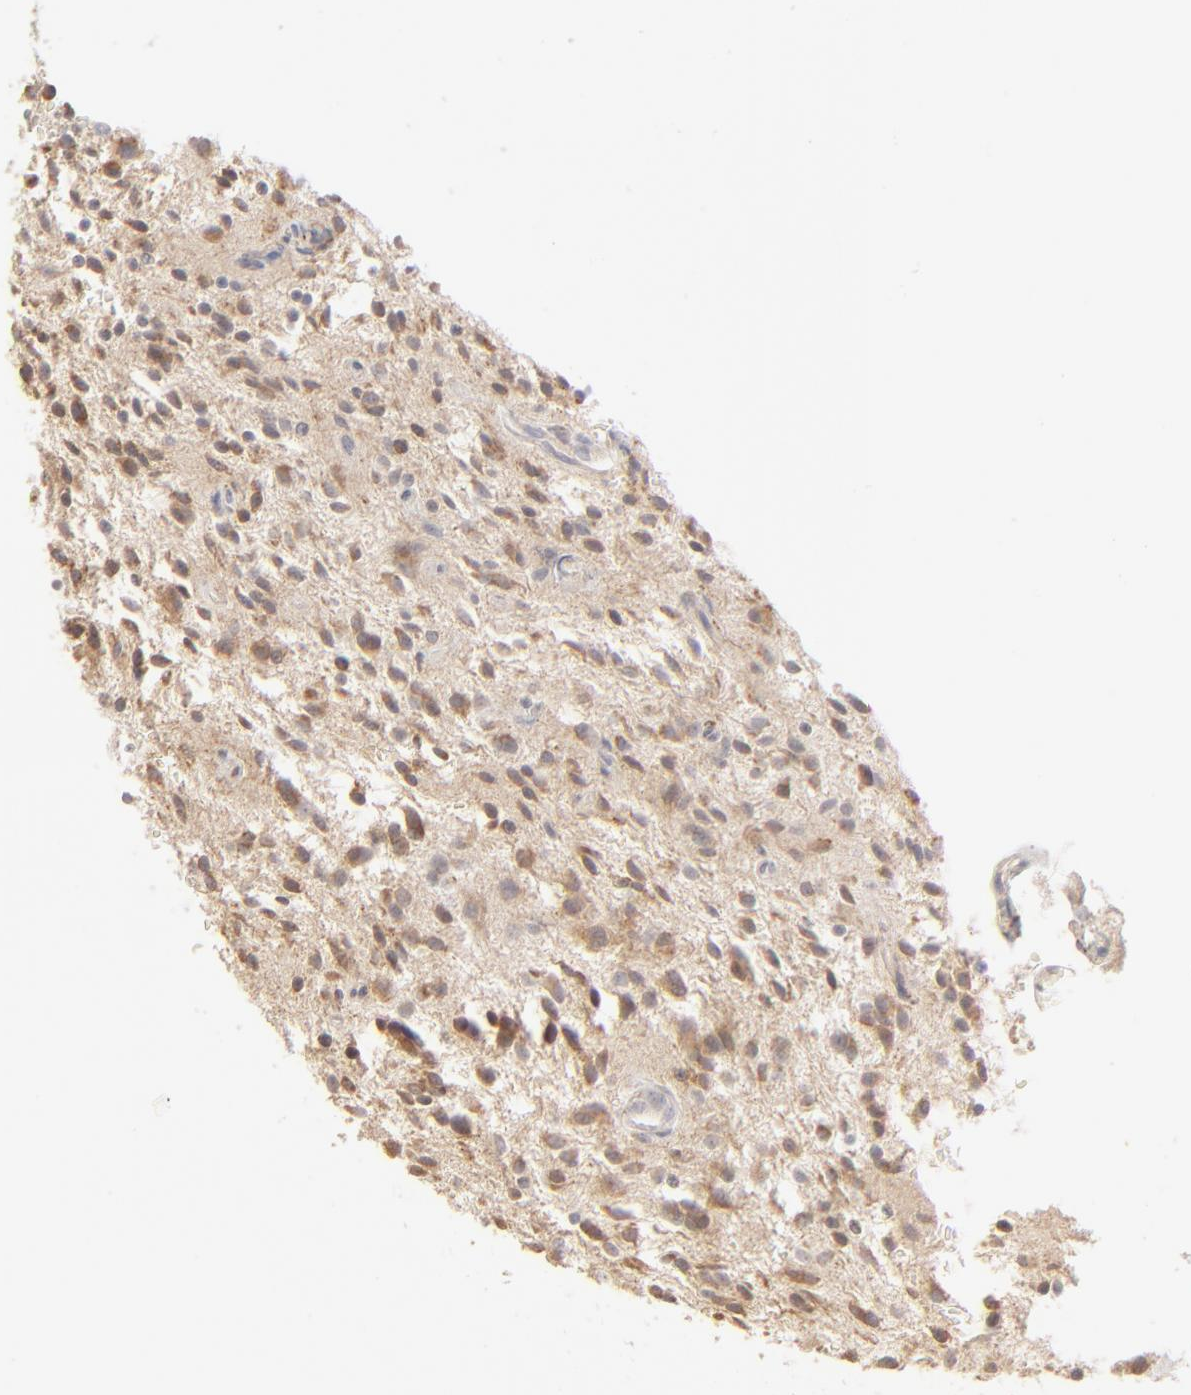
{"staining": {"intensity": "weak", "quantity": ">75%", "location": "cytoplasmic/membranous"}, "tissue": "glioma", "cell_type": "Tumor cells", "image_type": "cancer", "snomed": [{"axis": "morphology", "description": "Glioma, malignant, NOS"}, {"axis": "topography", "description": "Cerebellum"}], "caption": "Immunohistochemistry of human glioma demonstrates low levels of weak cytoplasmic/membranous positivity in about >75% of tumor cells. Ihc stains the protein of interest in brown and the nuclei are stained blue.", "gene": "POMT2", "patient": {"sex": "female", "age": 10}}